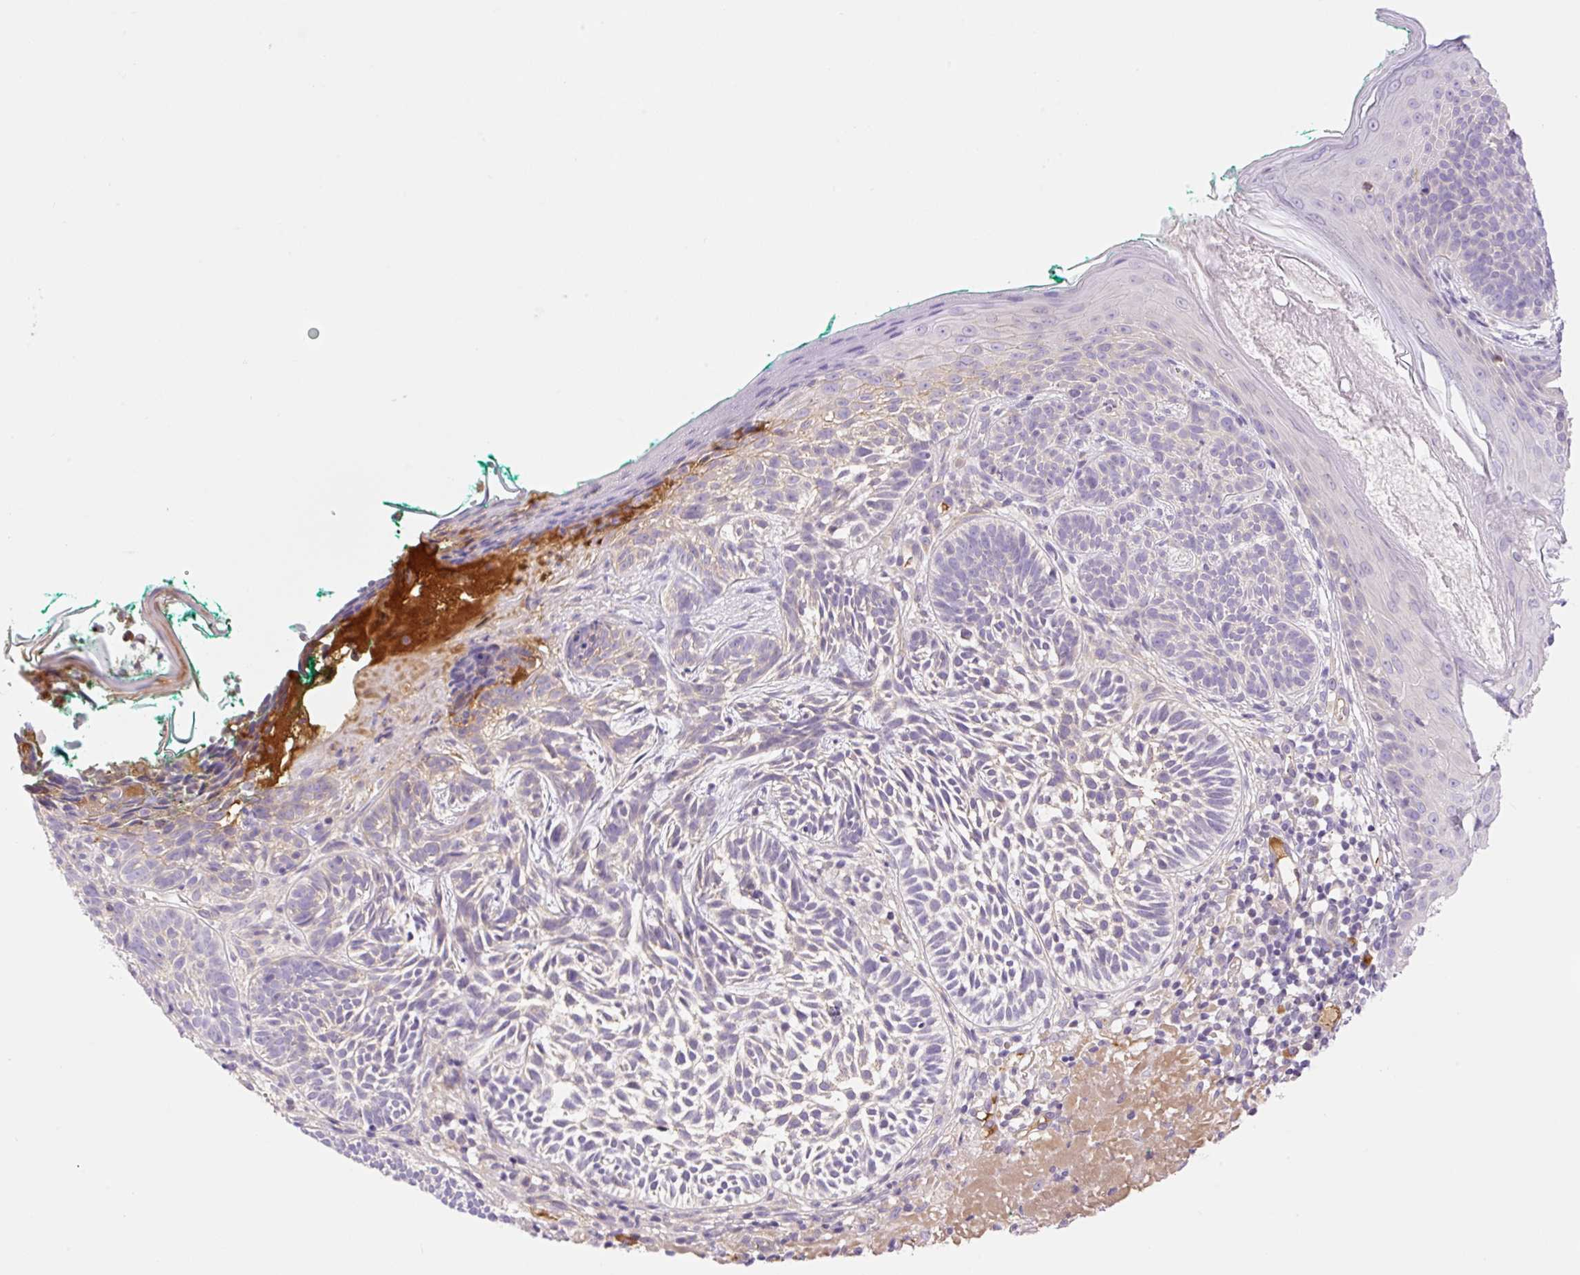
{"staining": {"intensity": "negative", "quantity": "none", "location": "none"}, "tissue": "skin cancer", "cell_type": "Tumor cells", "image_type": "cancer", "snomed": [{"axis": "morphology", "description": "Basal cell carcinoma"}, {"axis": "topography", "description": "Skin"}], "caption": "Tumor cells are negative for brown protein staining in skin basal cell carcinoma.", "gene": "DENND5A", "patient": {"sex": "male", "age": 68}}